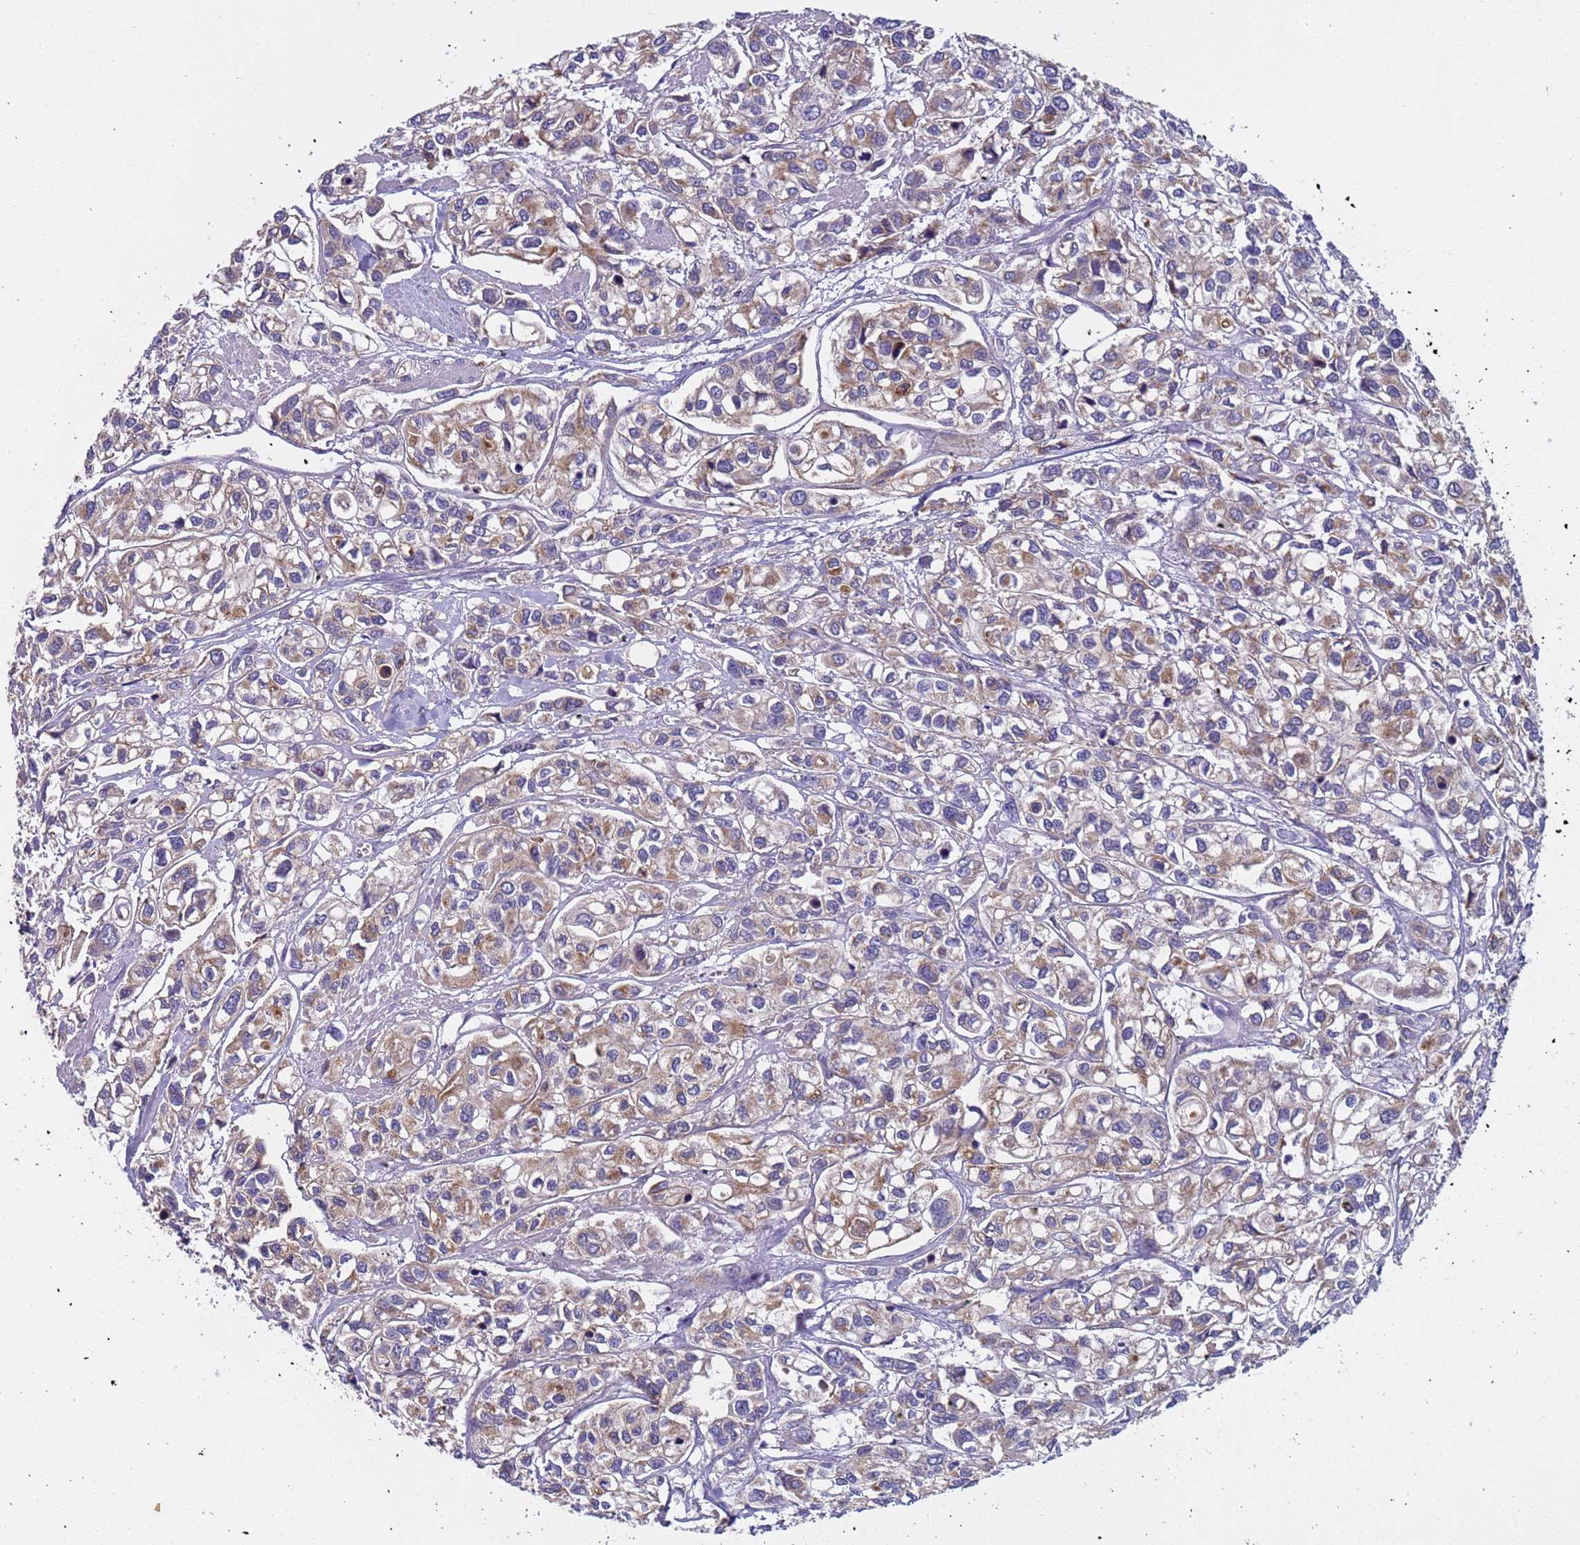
{"staining": {"intensity": "weak", "quantity": "25%-75%", "location": "cytoplasmic/membranous"}, "tissue": "urothelial cancer", "cell_type": "Tumor cells", "image_type": "cancer", "snomed": [{"axis": "morphology", "description": "Urothelial carcinoma, High grade"}, {"axis": "topography", "description": "Urinary bladder"}], "caption": "This micrograph reveals immunohistochemistry staining of human urothelial cancer, with low weak cytoplasmic/membranous expression in about 25%-75% of tumor cells.", "gene": "TMEM126A", "patient": {"sex": "male", "age": 67}}